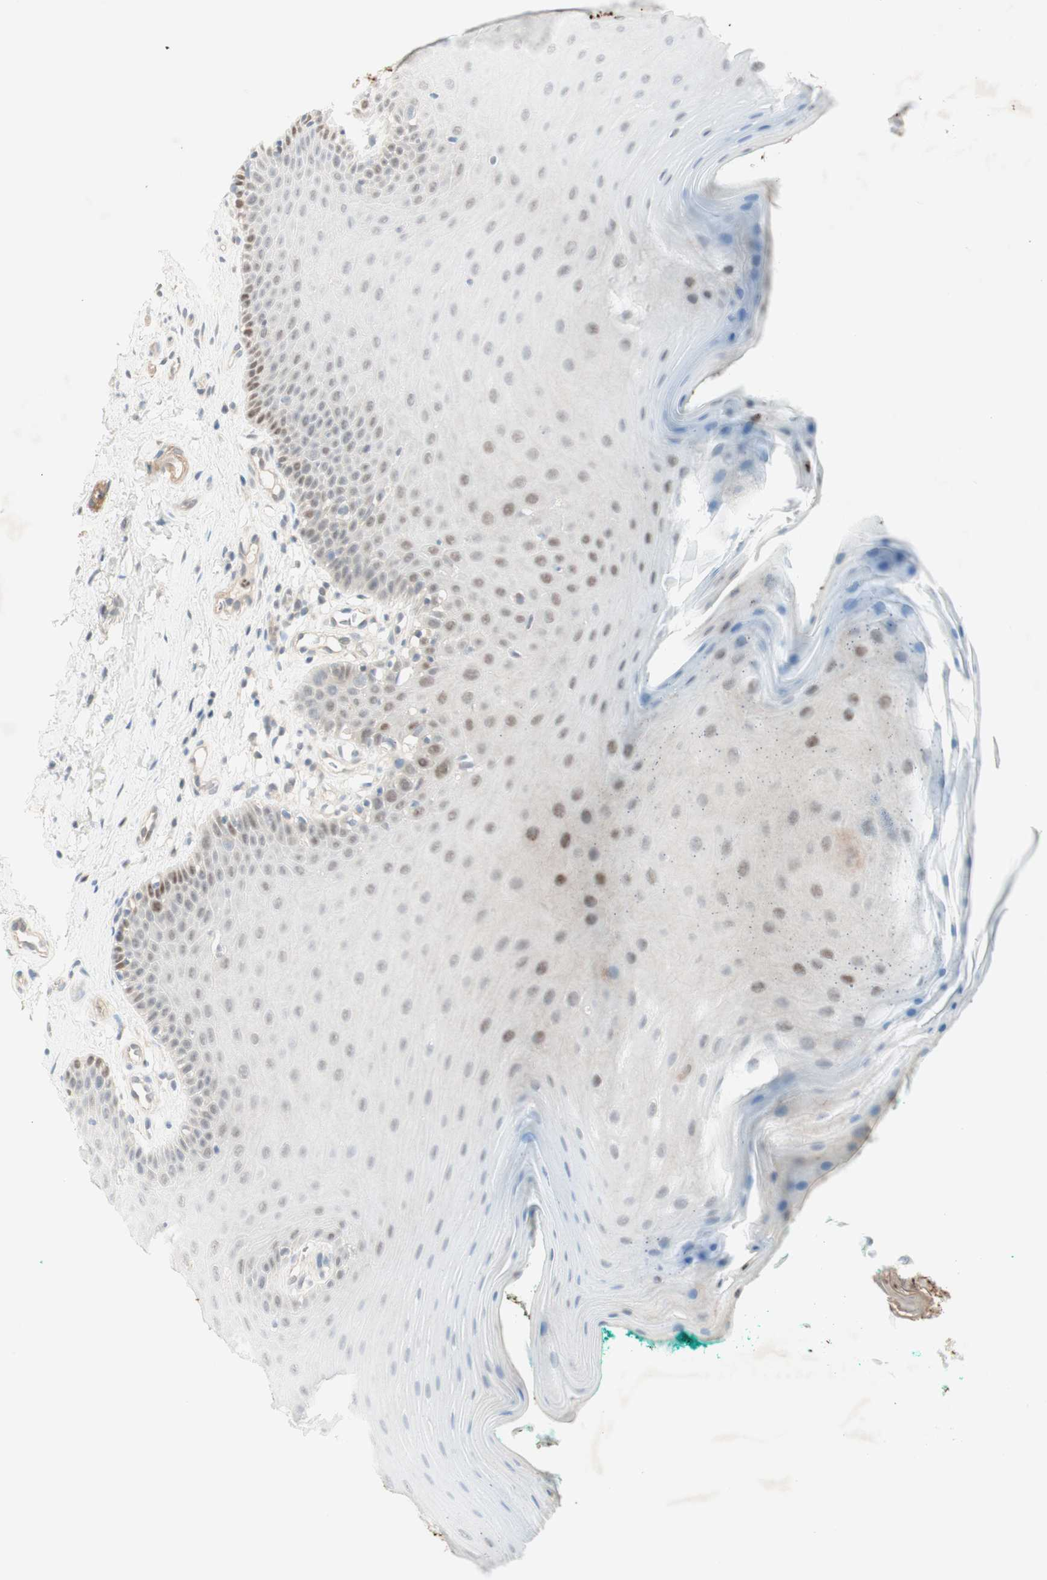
{"staining": {"intensity": "weak", "quantity": "25%-75%", "location": "nuclear"}, "tissue": "oral mucosa", "cell_type": "Squamous epithelial cells", "image_type": "normal", "snomed": [{"axis": "morphology", "description": "Normal tissue, NOS"}, {"axis": "topography", "description": "Skeletal muscle"}, {"axis": "topography", "description": "Oral tissue"}], "caption": "Protein positivity by IHC exhibits weak nuclear expression in about 25%-75% of squamous epithelial cells in benign oral mucosa.", "gene": "RFNG", "patient": {"sex": "male", "age": 58}}